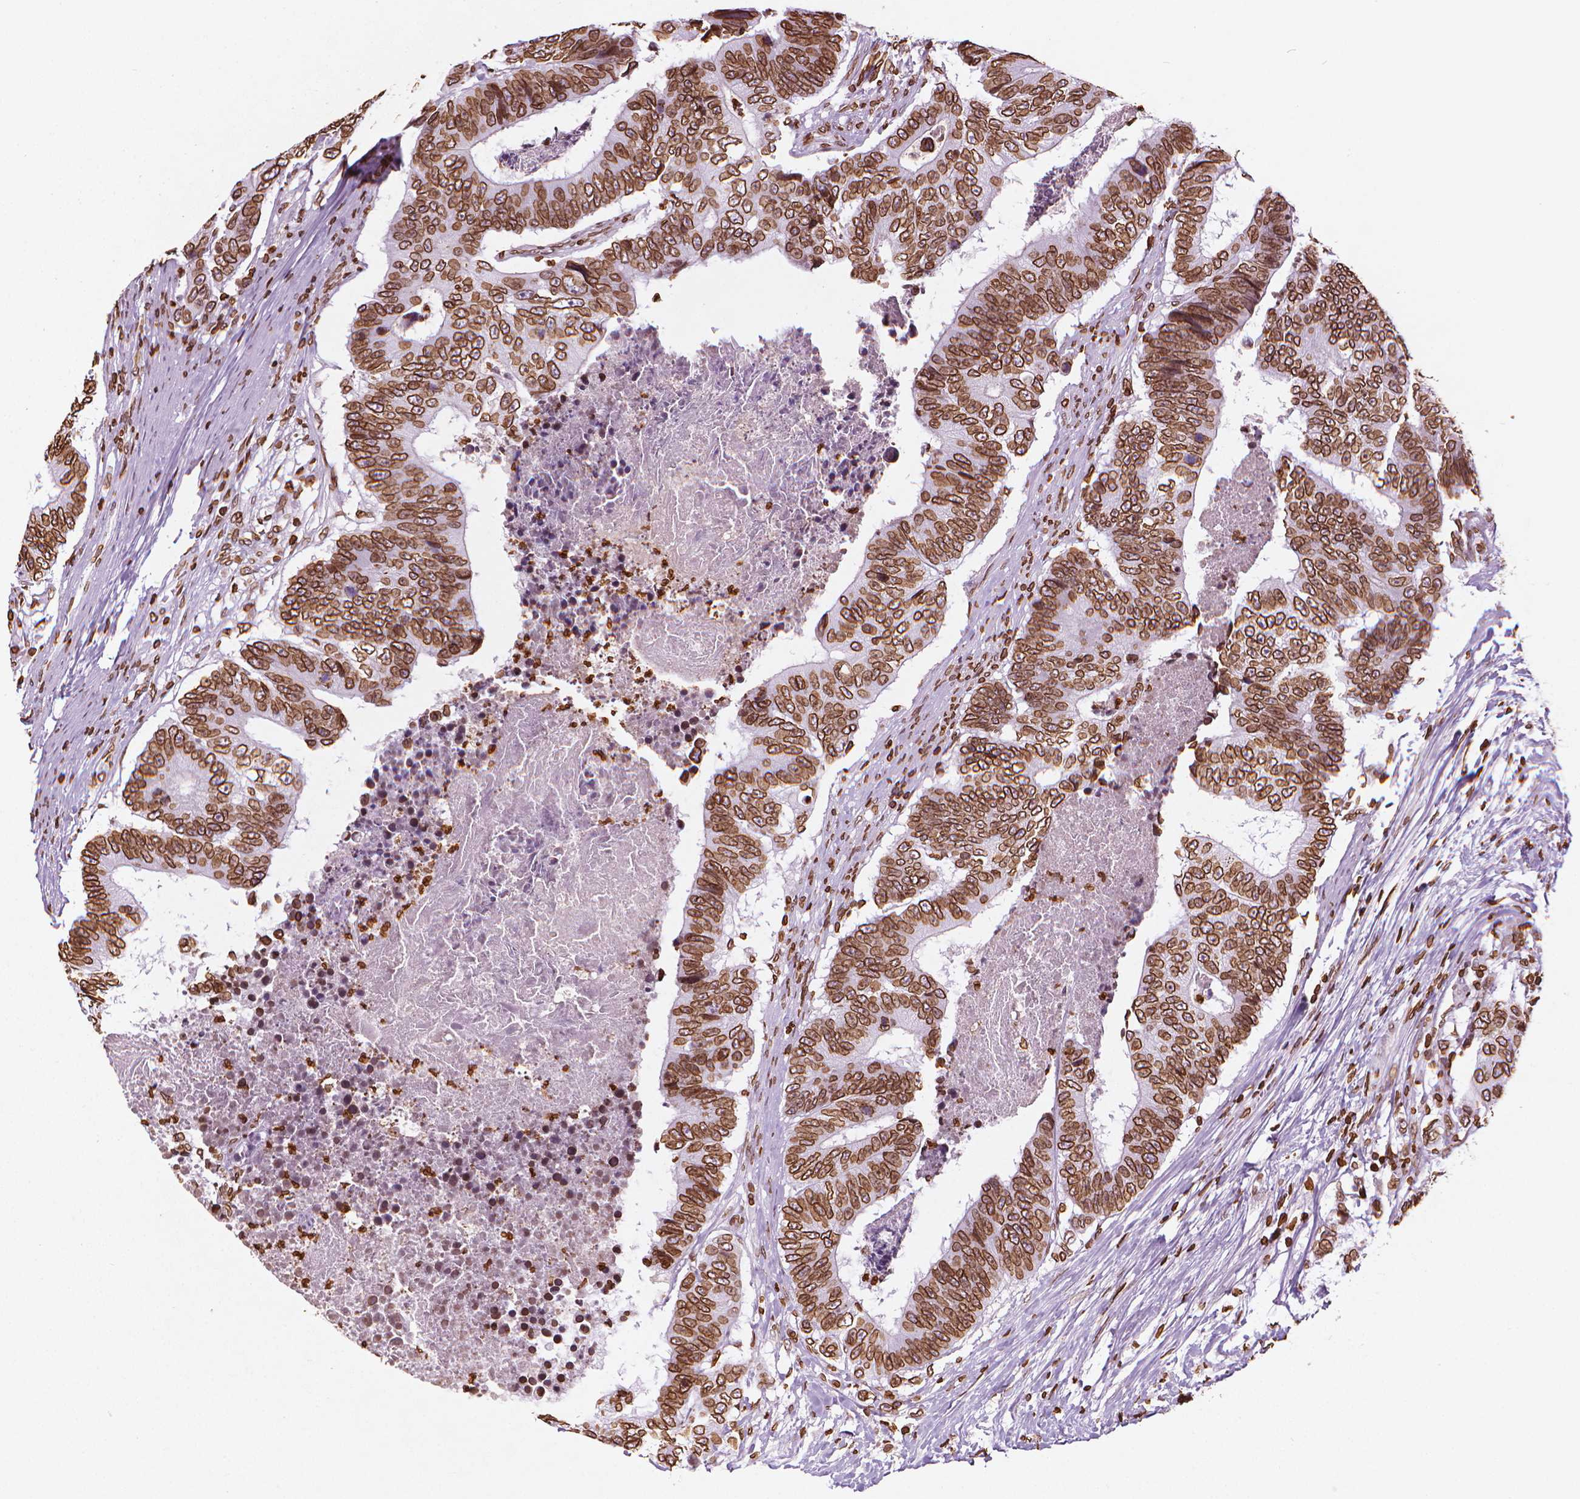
{"staining": {"intensity": "strong", "quantity": ">75%", "location": "cytoplasmic/membranous,nuclear"}, "tissue": "colorectal cancer", "cell_type": "Tumor cells", "image_type": "cancer", "snomed": [{"axis": "morphology", "description": "Adenocarcinoma, NOS"}, {"axis": "topography", "description": "Colon"}], "caption": "Colorectal cancer stained with a protein marker displays strong staining in tumor cells.", "gene": "LMNB1", "patient": {"sex": "female", "age": 48}}